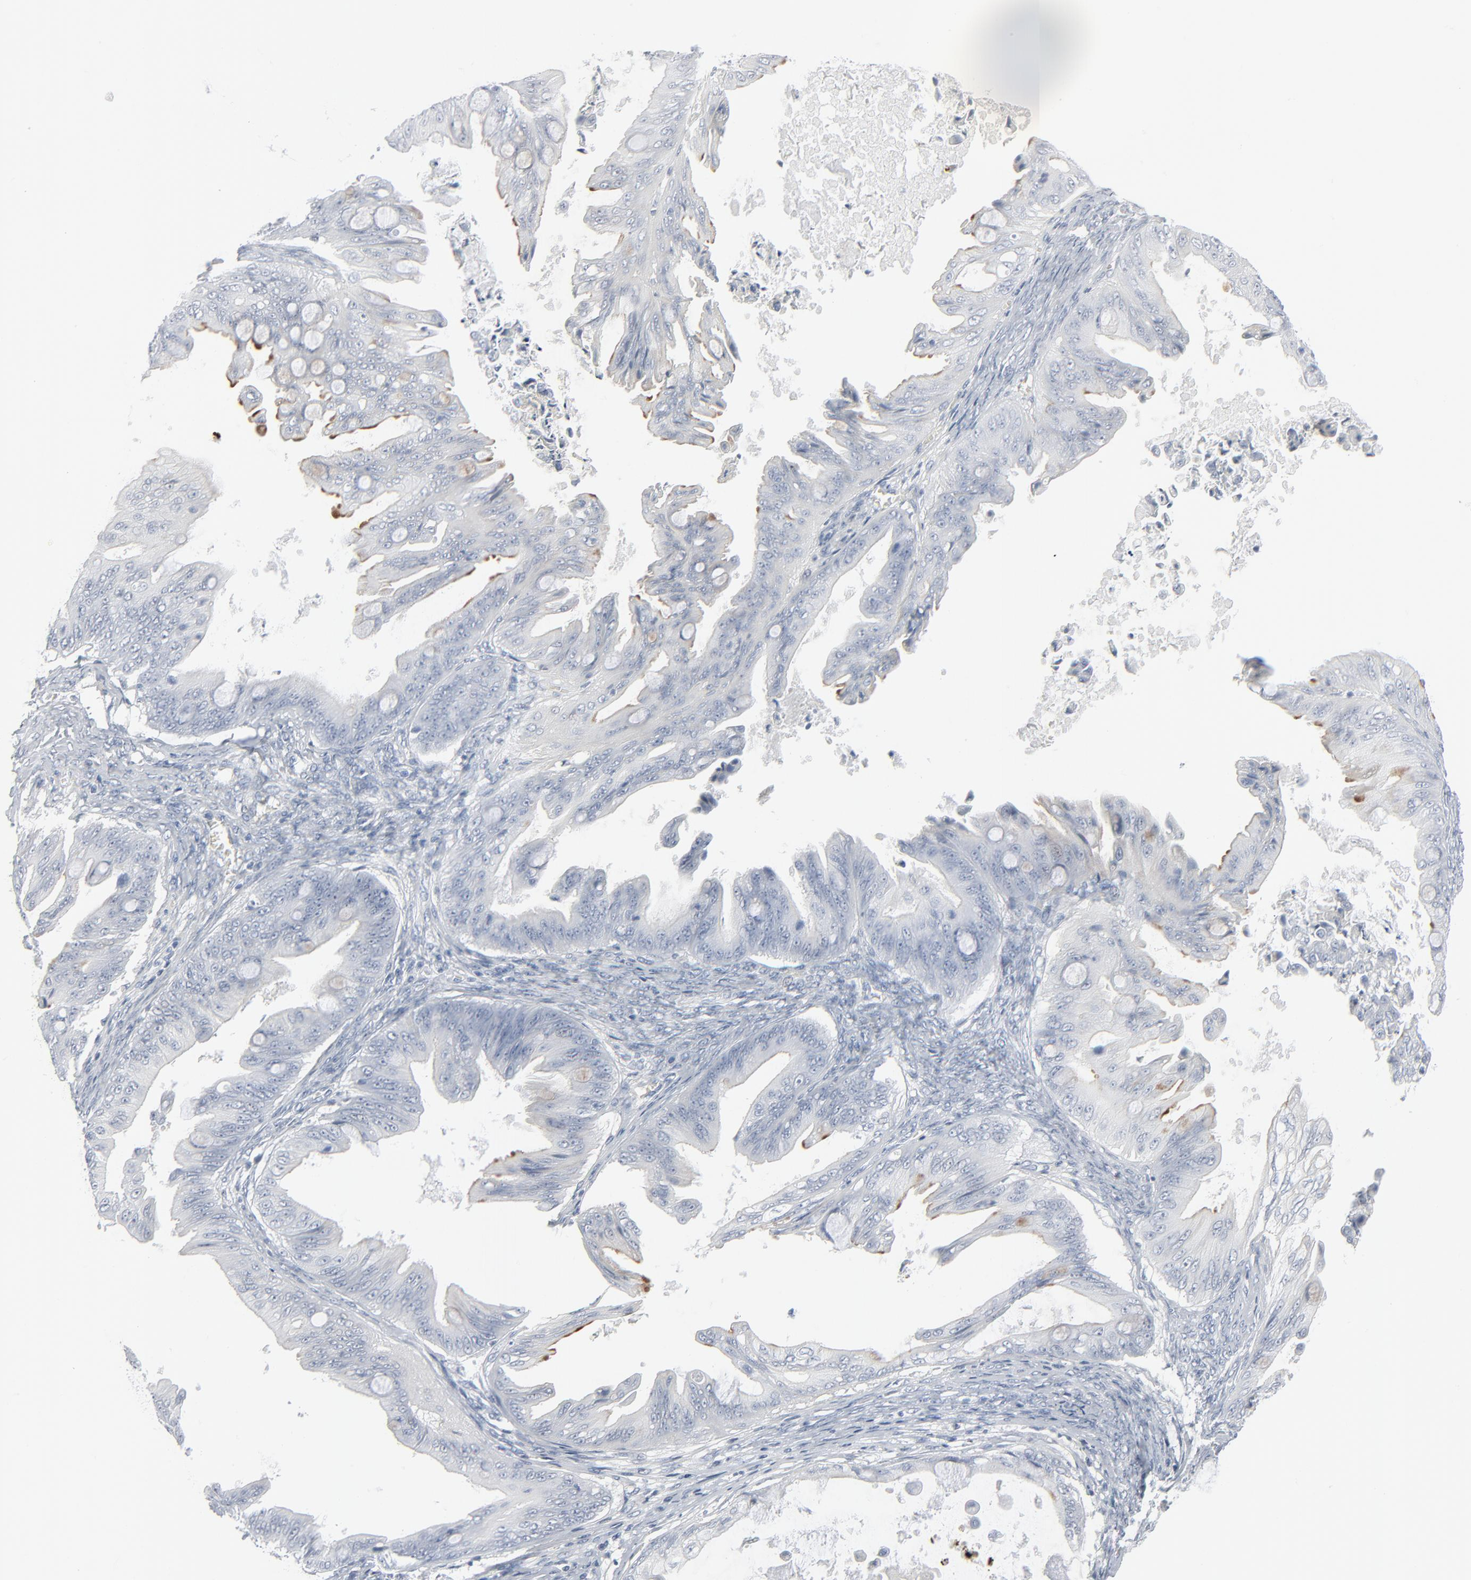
{"staining": {"intensity": "moderate", "quantity": "<25%", "location": "cytoplasmic/membranous"}, "tissue": "ovarian cancer", "cell_type": "Tumor cells", "image_type": "cancer", "snomed": [{"axis": "morphology", "description": "Cystadenocarcinoma, serous, NOS"}, {"axis": "topography", "description": "Ovary"}], "caption": "DAB (3,3'-diaminobenzidine) immunohistochemical staining of ovarian serous cystadenocarcinoma shows moderate cytoplasmic/membranous protein positivity in approximately <25% of tumor cells. The protein is stained brown, and the nuclei are stained in blue (DAB IHC with brightfield microscopy, high magnification).", "gene": "MITF", "patient": {"sex": "female", "age": 69}}